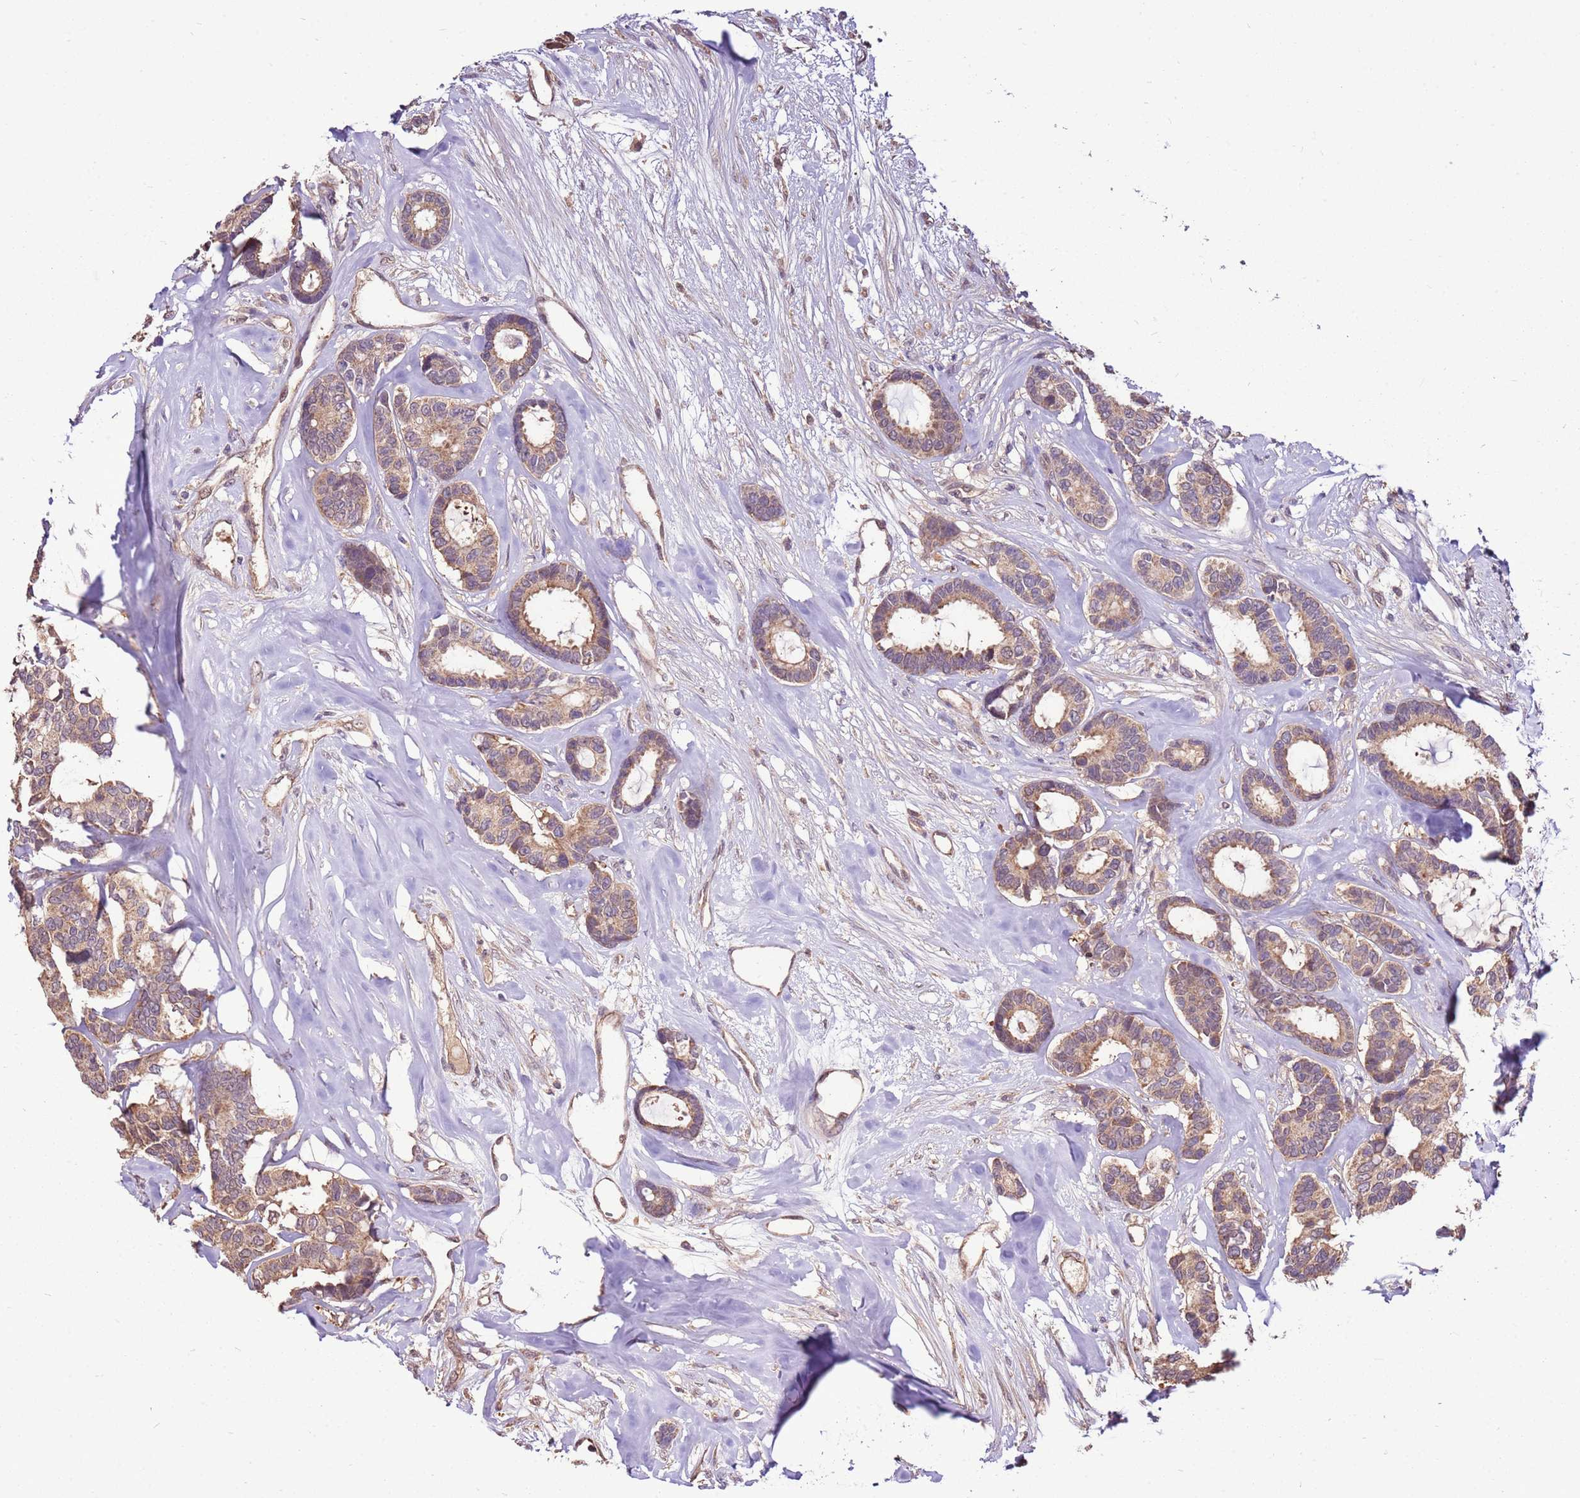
{"staining": {"intensity": "weak", "quantity": ">75%", "location": "cytoplasmic/membranous"}, "tissue": "breast cancer", "cell_type": "Tumor cells", "image_type": "cancer", "snomed": [{"axis": "morphology", "description": "Duct carcinoma"}, {"axis": "topography", "description": "Breast"}], "caption": "Human breast cancer stained with a brown dye shows weak cytoplasmic/membranous positive positivity in approximately >75% of tumor cells.", "gene": "BBS5", "patient": {"sex": "female", "age": 87}}